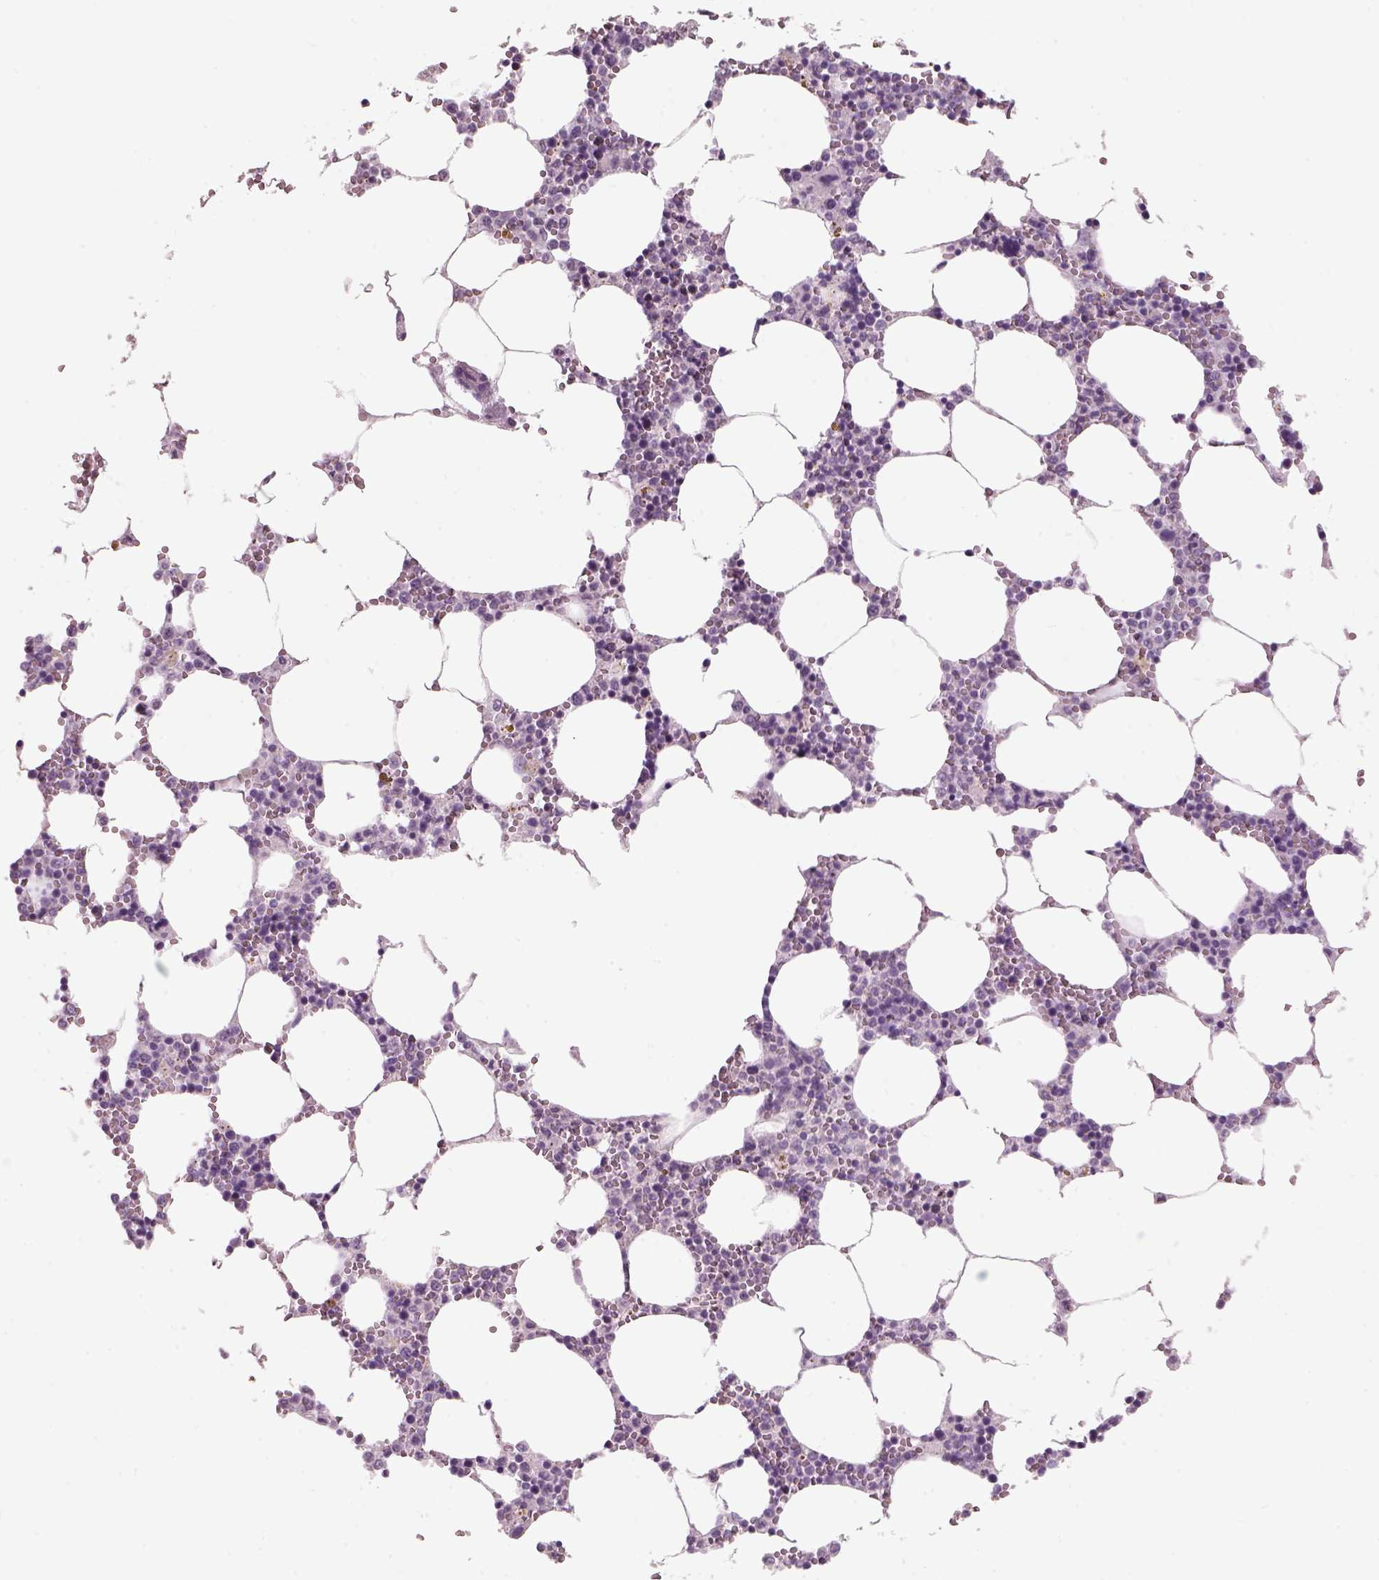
{"staining": {"intensity": "negative", "quantity": "none", "location": "none"}, "tissue": "bone marrow", "cell_type": "Hematopoietic cells", "image_type": "normal", "snomed": [{"axis": "morphology", "description": "Normal tissue, NOS"}, {"axis": "topography", "description": "Bone marrow"}], "caption": "High power microscopy micrograph of an immunohistochemistry (IHC) micrograph of normal bone marrow, revealing no significant positivity in hematopoietic cells.", "gene": "SLC6A2", "patient": {"sex": "female", "age": 64}}